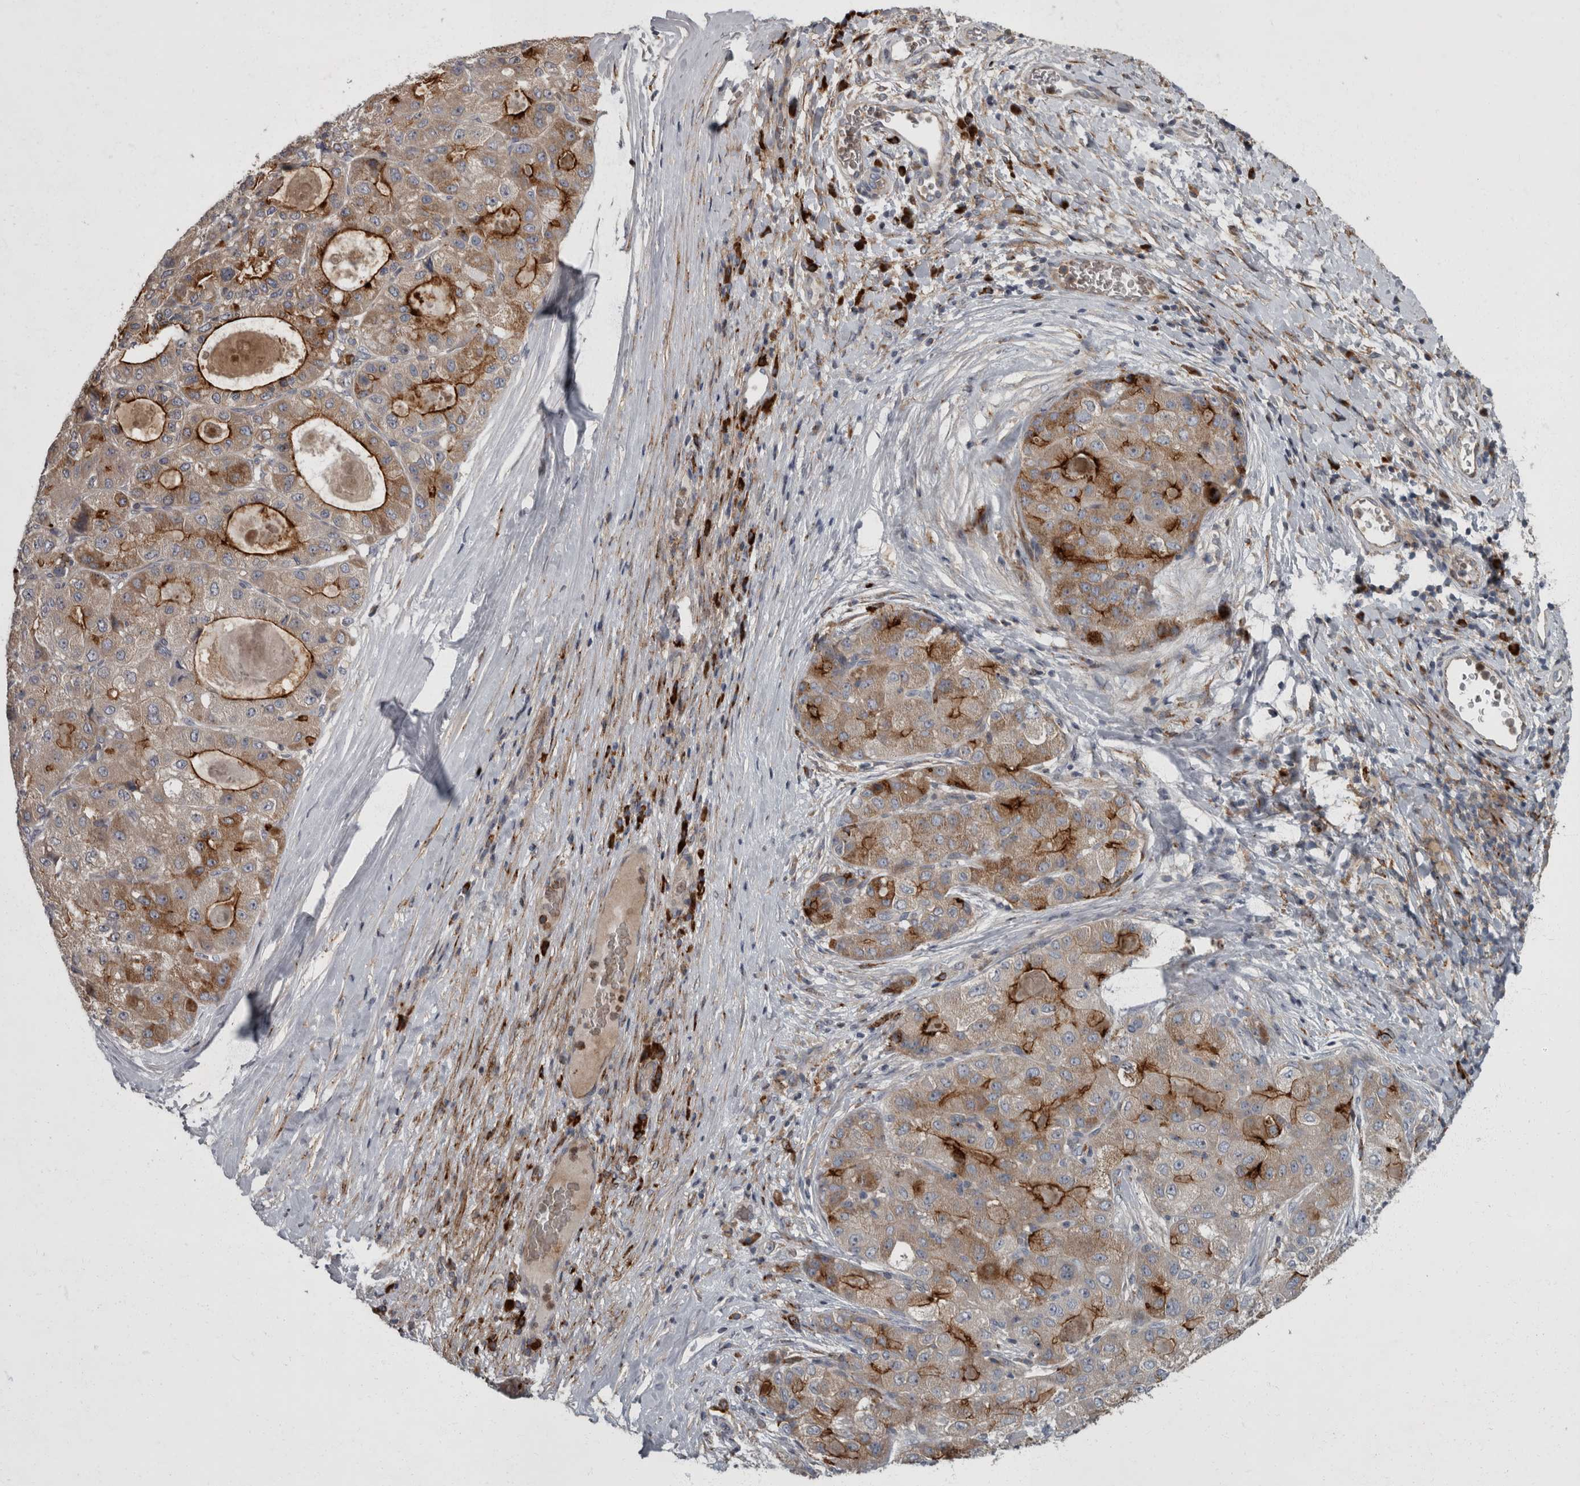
{"staining": {"intensity": "strong", "quantity": "25%-75%", "location": "cytoplasmic/membranous"}, "tissue": "liver cancer", "cell_type": "Tumor cells", "image_type": "cancer", "snomed": [{"axis": "morphology", "description": "Carcinoma, Hepatocellular, NOS"}, {"axis": "topography", "description": "Liver"}], "caption": "Hepatocellular carcinoma (liver) tissue shows strong cytoplasmic/membranous expression in approximately 25%-75% of tumor cells", "gene": "CDC42BPG", "patient": {"sex": "male", "age": 80}}